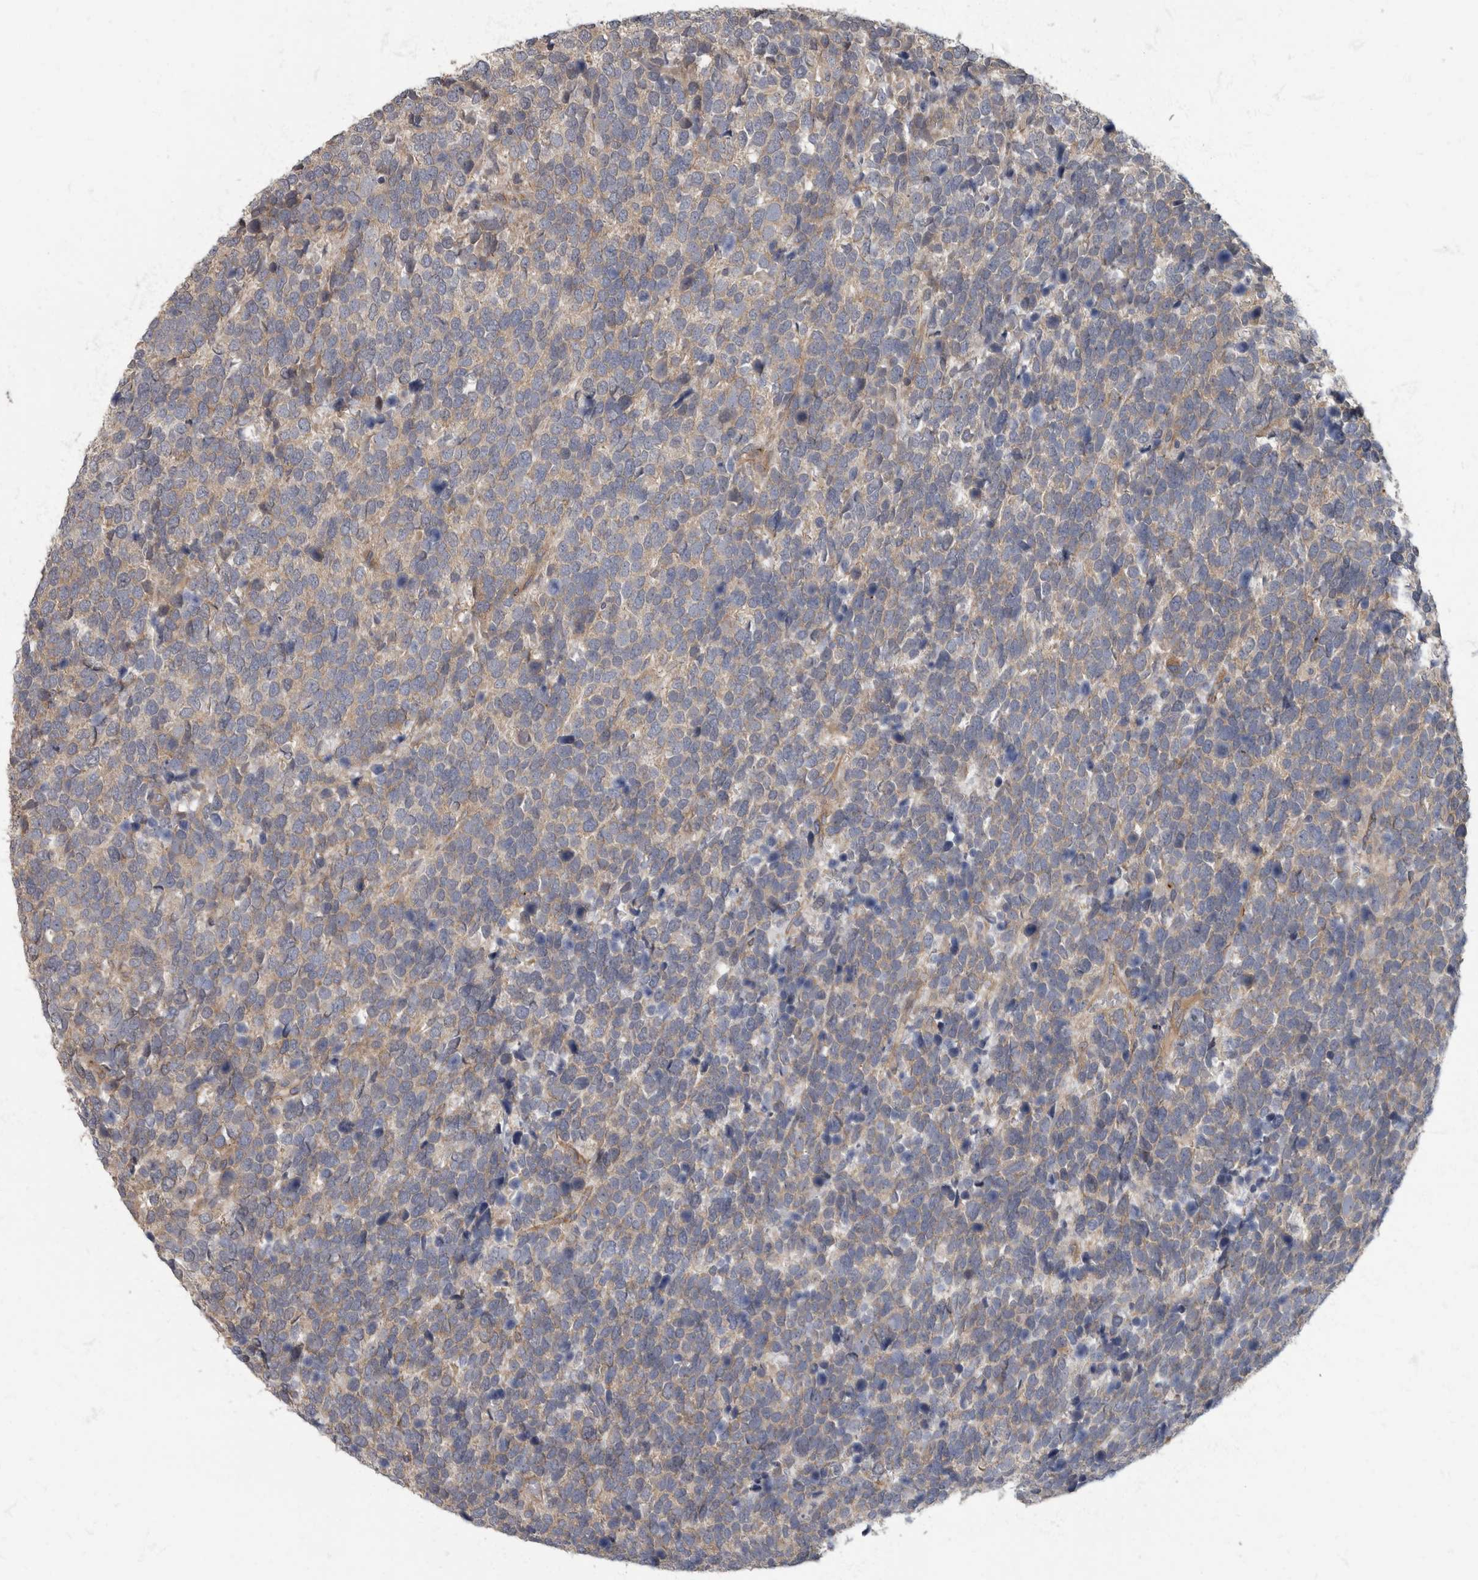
{"staining": {"intensity": "weak", "quantity": "25%-75%", "location": "cytoplasmic/membranous"}, "tissue": "urothelial cancer", "cell_type": "Tumor cells", "image_type": "cancer", "snomed": [{"axis": "morphology", "description": "Urothelial carcinoma, High grade"}, {"axis": "topography", "description": "Urinary bladder"}], "caption": "An immunohistochemistry (IHC) histopathology image of neoplastic tissue is shown. Protein staining in brown shows weak cytoplasmic/membranous positivity in urothelial cancer within tumor cells. (Brightfield microscopy of DAB IHC at high magnification).", "gene": "PDK1", "patient": {"sex": "female", "age": 82}}